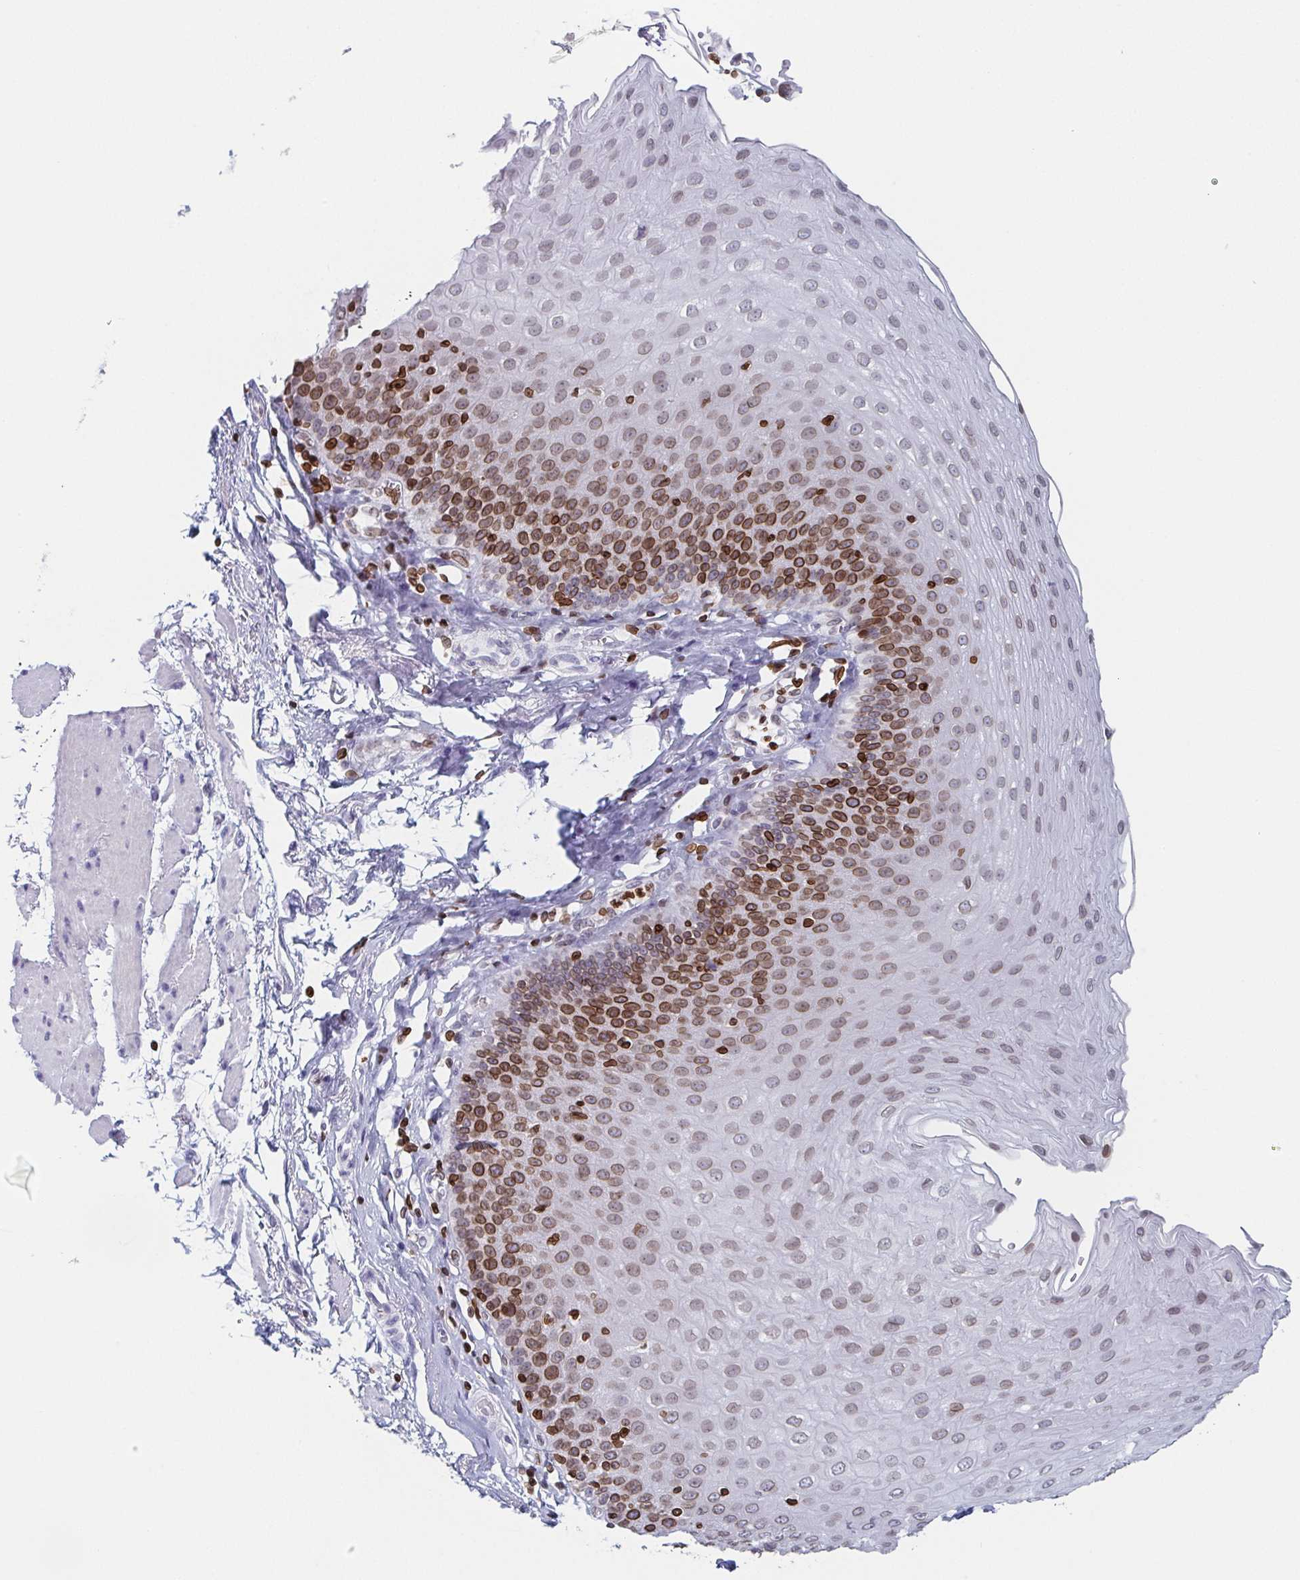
{"staining": {"intensity": "moderate", "quantity": "25%-75%", "location": "cytoplasmic/membranous,nuclear"}, "tissue": "esophagus", "cell_type": "Squamous epithelial cells", "image_type": "normal", "snomed": [{"axis": "morphology", "description": "Normal tissue, NOS"}, {"axis": "topography", "description": "Esophagus"}], "caption": "Immunohistochemistry (IHC) histopathology image of normal esophagus stained for a protein (brown), which exhibits medium levels of moderate cytoplasmic/membranous,nuclear expression in about 25%-75% of squamous epithelial cells.", "gene": "BTBD7", "patient": {"sex": "female", "age": 81}}